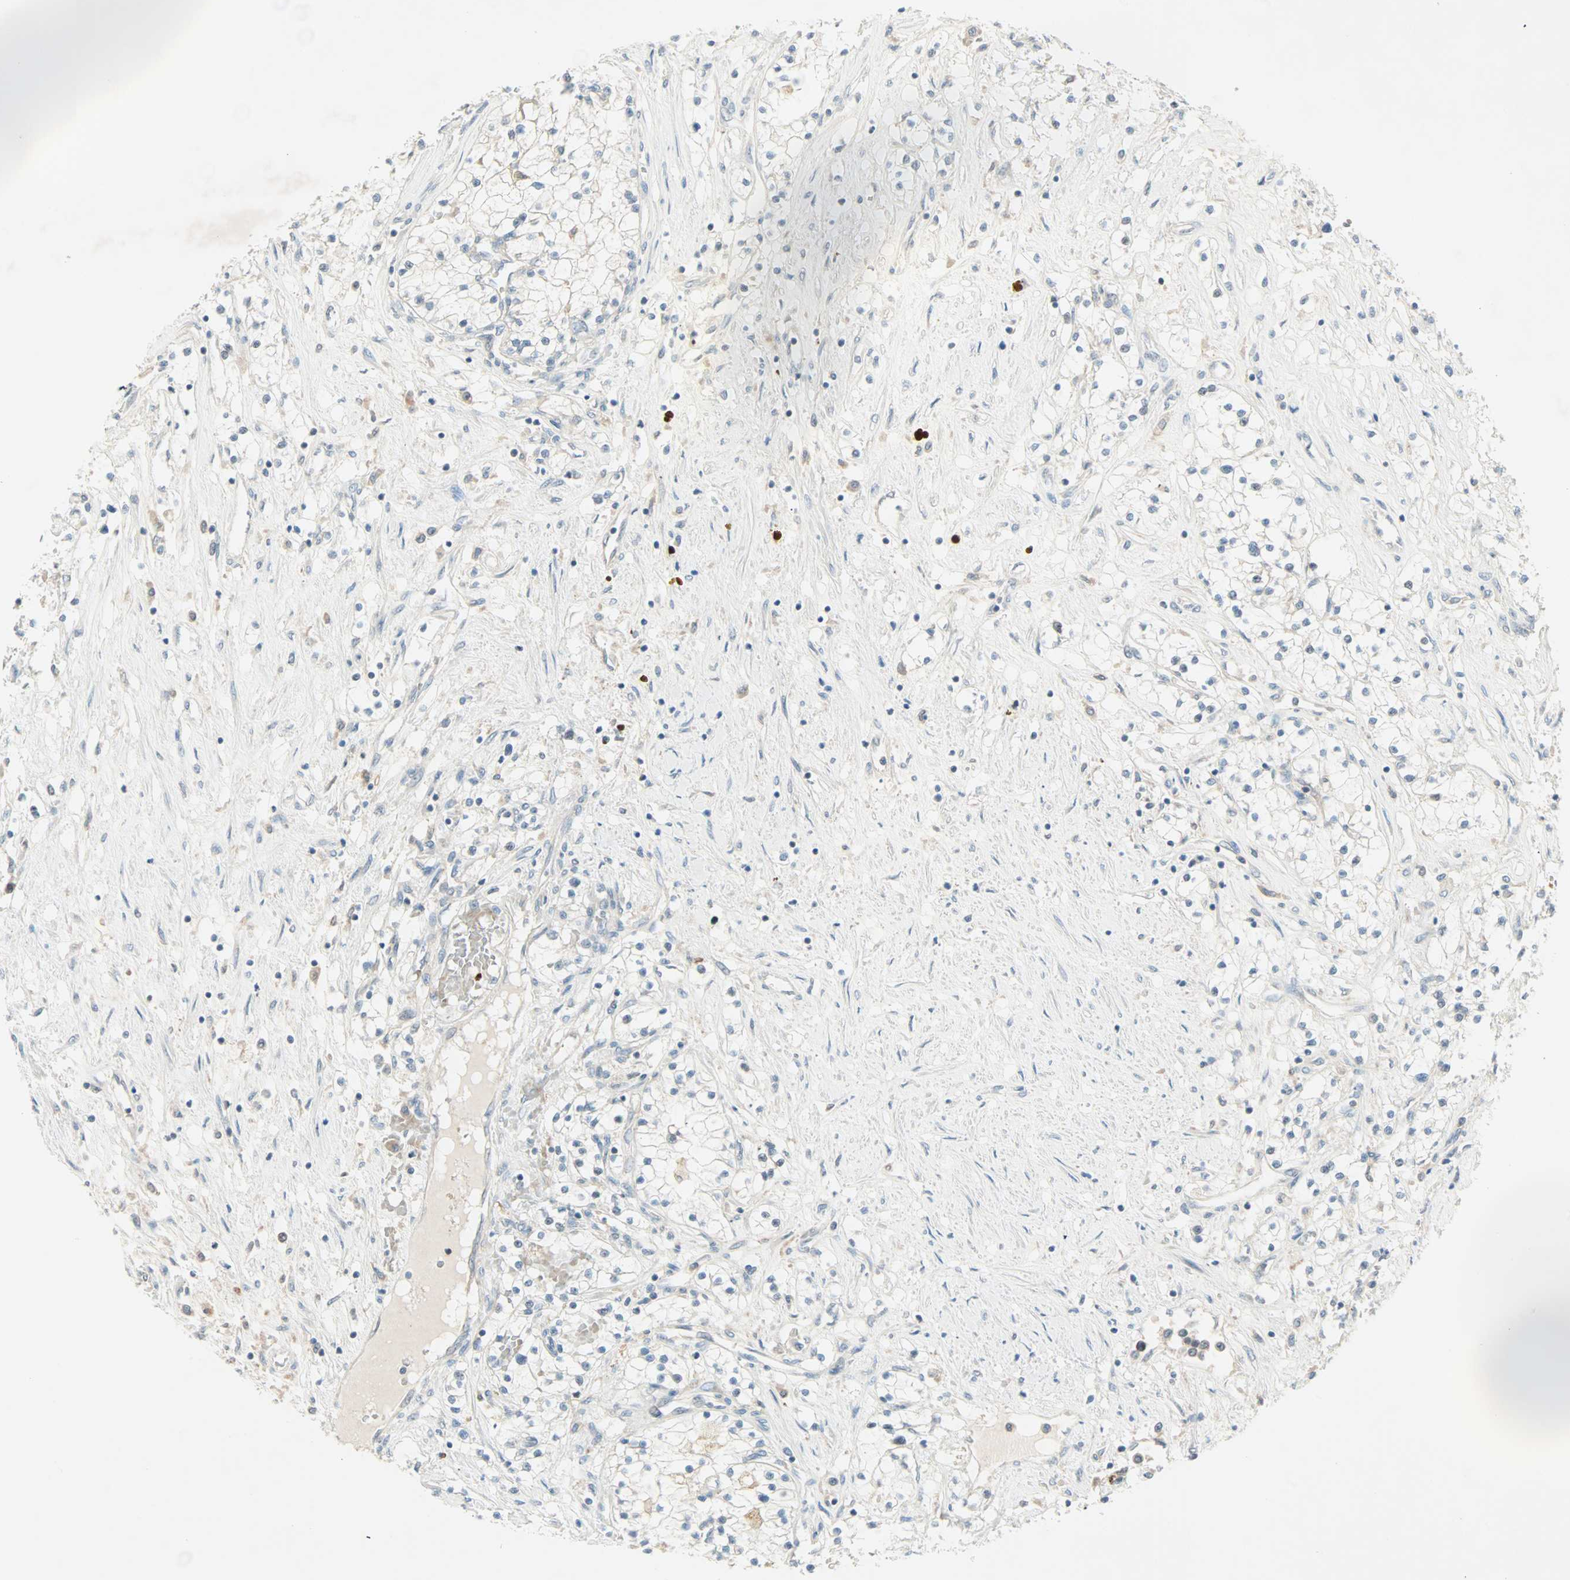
{"staining": {"intensity": "weak", "quantity": "<25%", "location": "cytoplasmic/membranous"}, "tissue": "renal cancer", "cell_type": "Tumor cells", "image_type": "cancer", "snomed": [{"axis": "morphology", "description": "Adenocarcinoma, NOS"}, {"axis": "topography", "description": "Kidney"}], "caption": "Tumor cells are negative for protein expression in human renal cancer (adenocarcinoma). (Immunohistochemistry (ihc), brightfield microscopy, high magnification).", "gene": "SMIM8", "patient": {"sex": "male", "age": 68}}